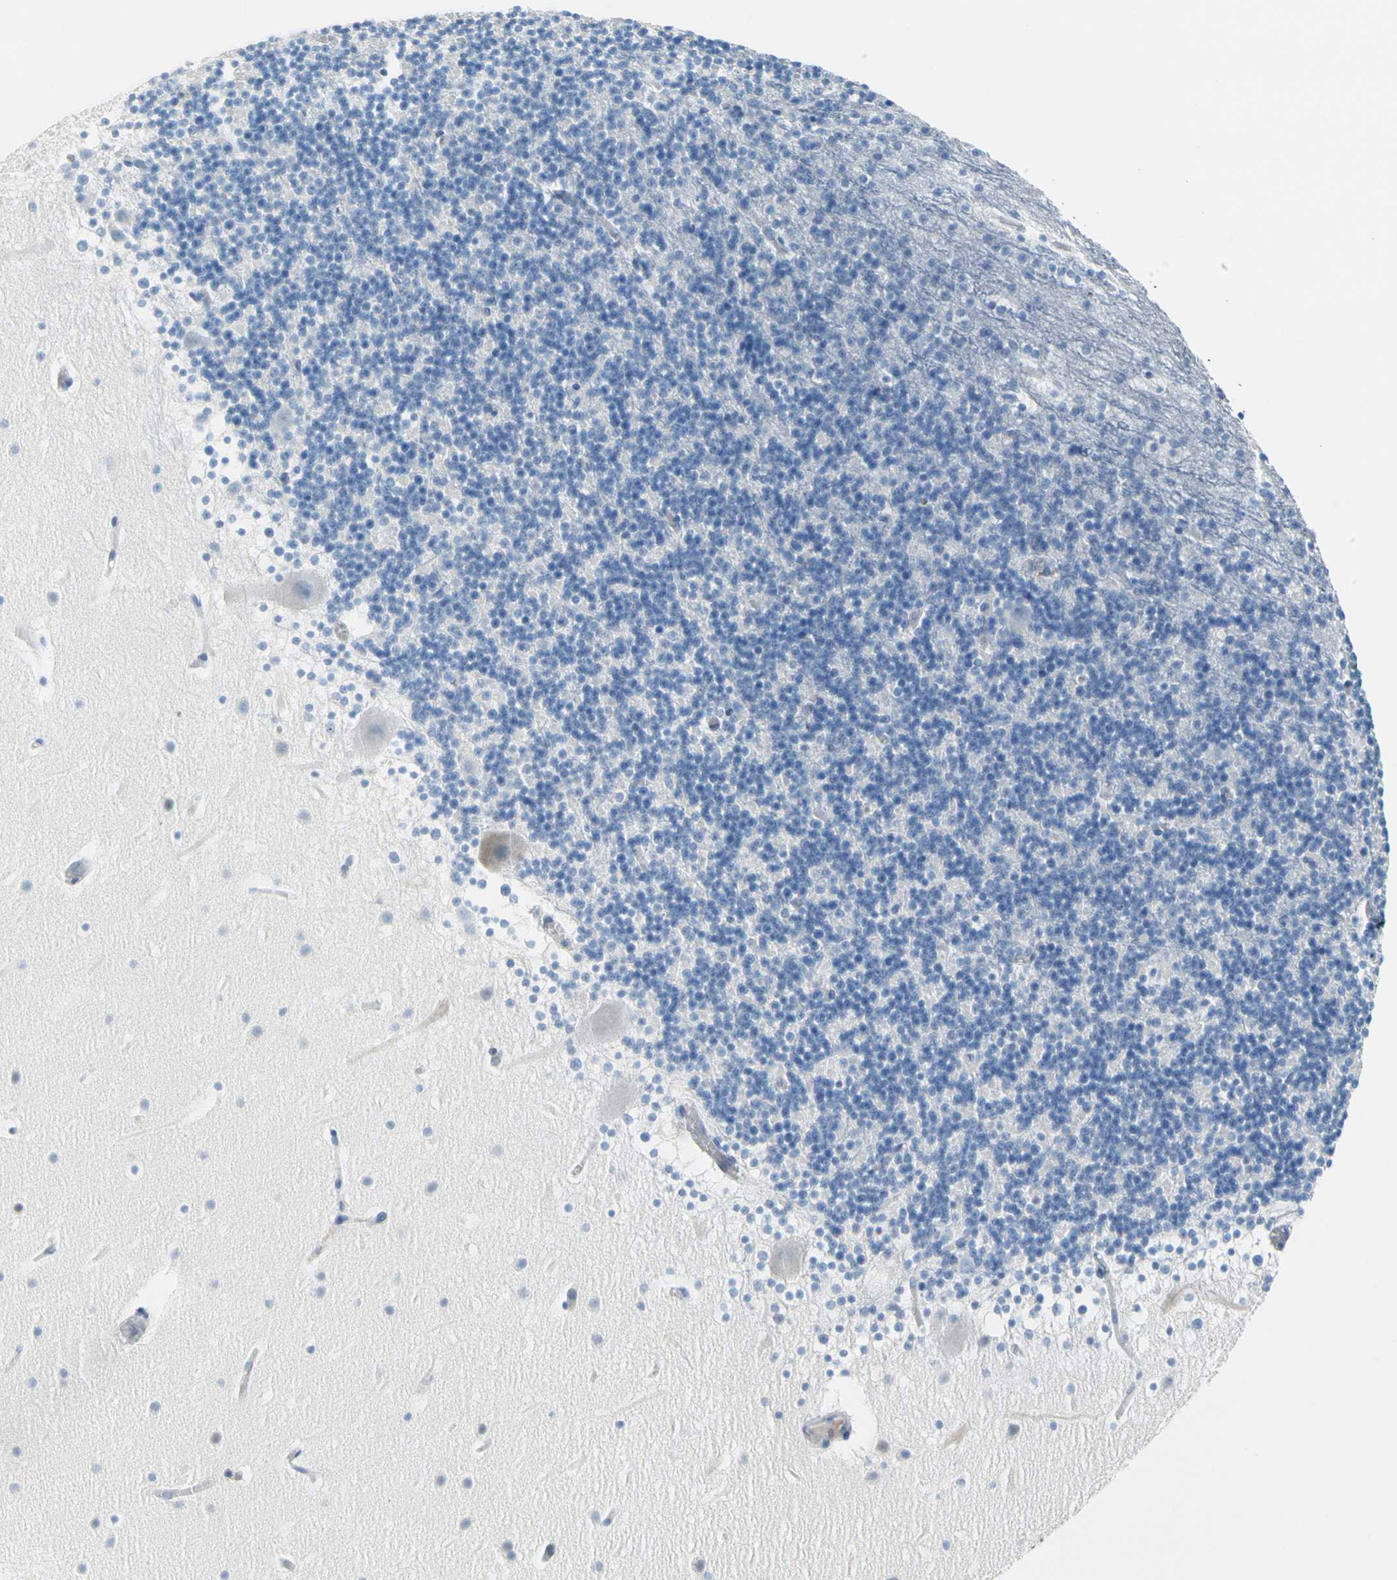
{"staining": {"intensity": "negative", "quantity": "none", "location": "none"}, "tissue": "cerebellum", "cell_type": "Cells in granular layer", "image_type": "normal", "snomed": [{"axis": "morphology", "description": "Normal tissue, NOS"}, {"axis": "topography", "description": "Cerebellum"}], "caption": "Image shows no significant protein expression in cells in granular layer of unremarkable cerebellum. (DAB (3,3'-diaminobenzidine) immunohistochemistry visualized using brightfield microscopy, high magnification).", "gene": "TACC3", "patient": {"sex": "male", "age": 45}}